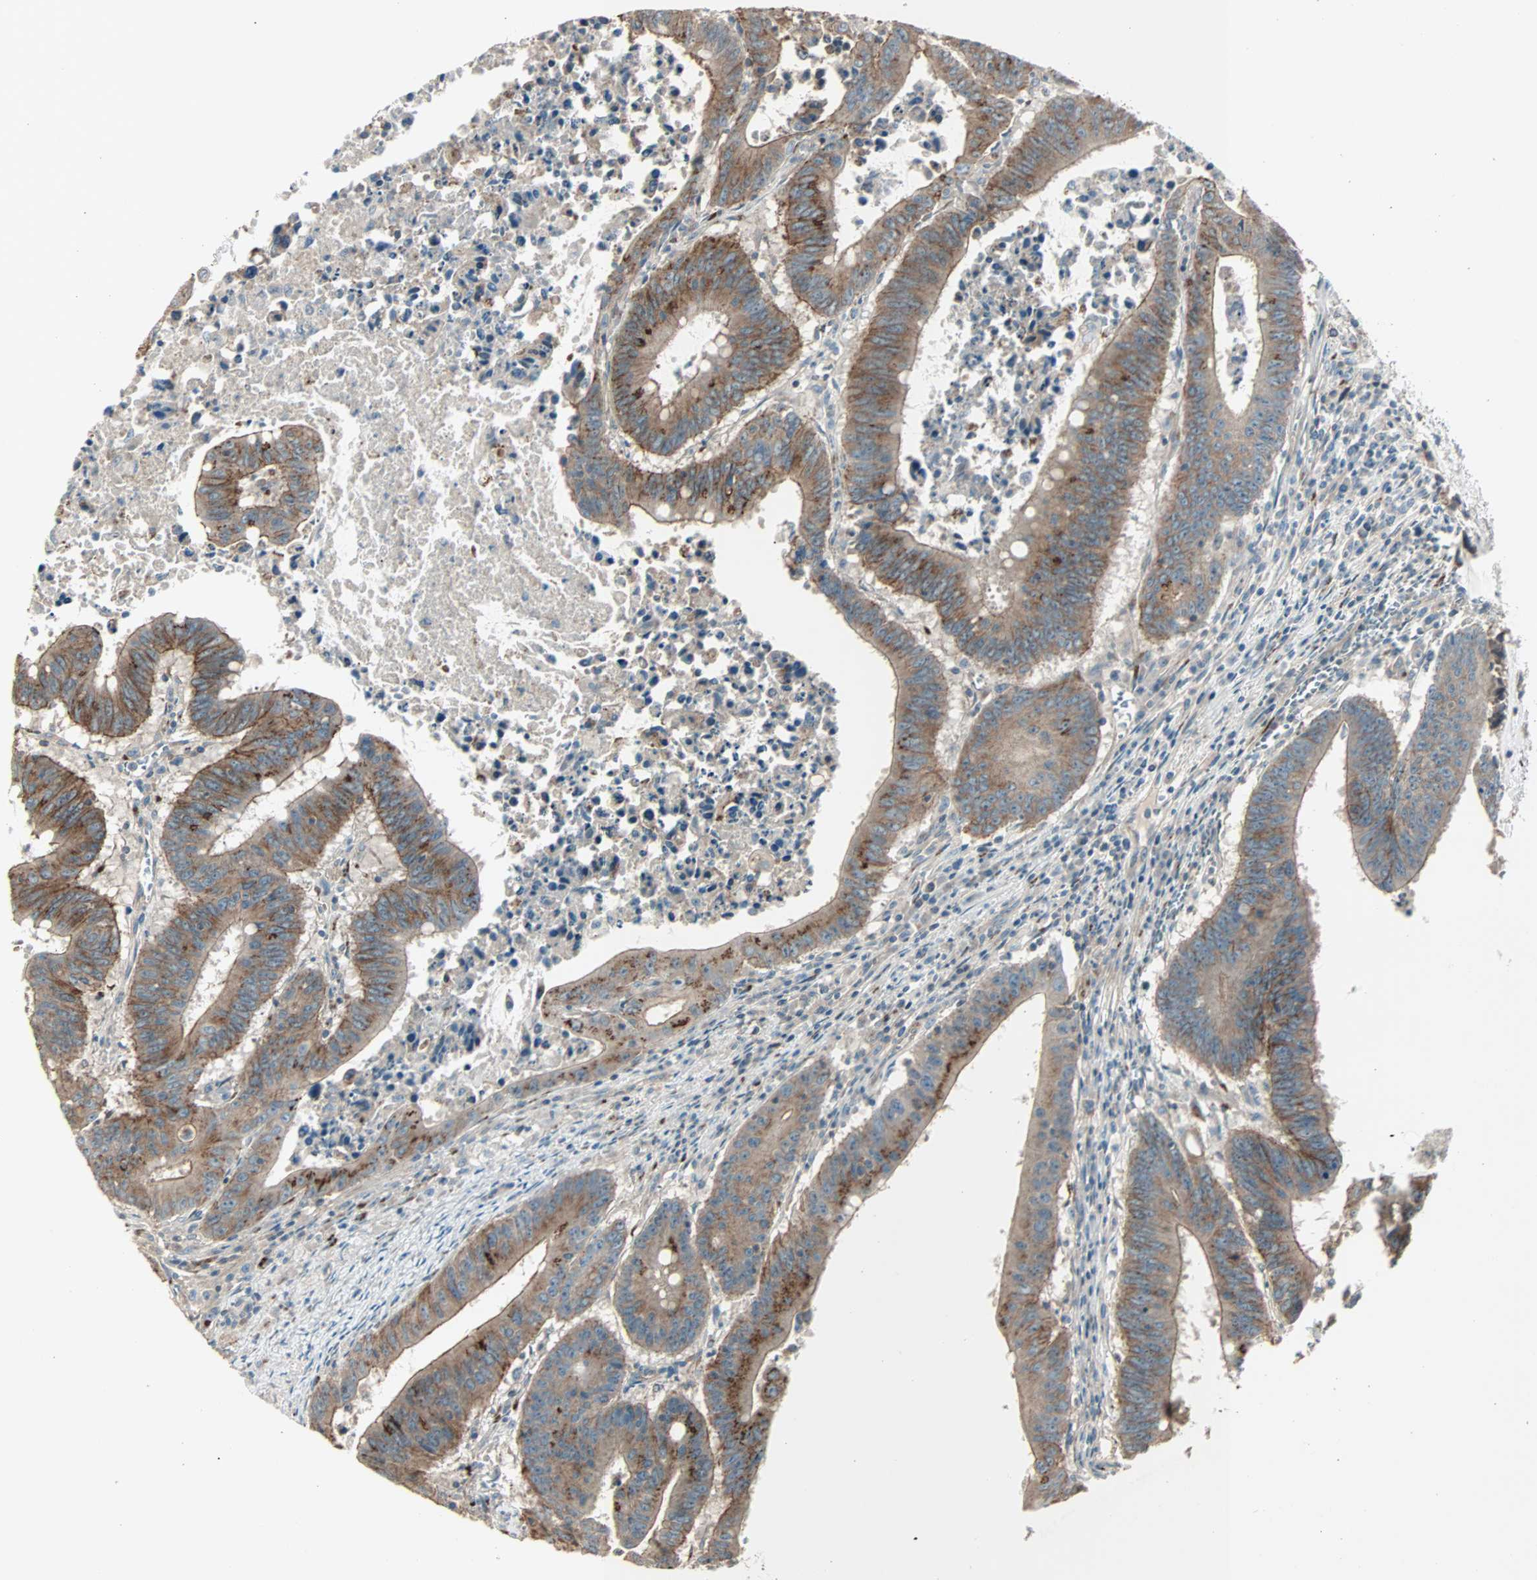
{"staining": {"intensity": "moderate", "quantity": ">75%", "location": "cytoplasmic/membranous"}, "tissue": "colorectal cancer", "cell_type": "Tumor cells", "image_type": "cancer", "snomed": [{"axis": "morphology", "description": "Adenocarcinoma, NOS"}, {"axis": "topography", "description": "Colon"}], "caption": "About >75% of tumor cells in colorectal cancer (adenocarcinoma) display moderate cytoplasmic/membranous protein staining as visualized by brown immunohistochemical staining.", "gene": "MAP3K21", "patient": {"sex": "male", "age": 45}}